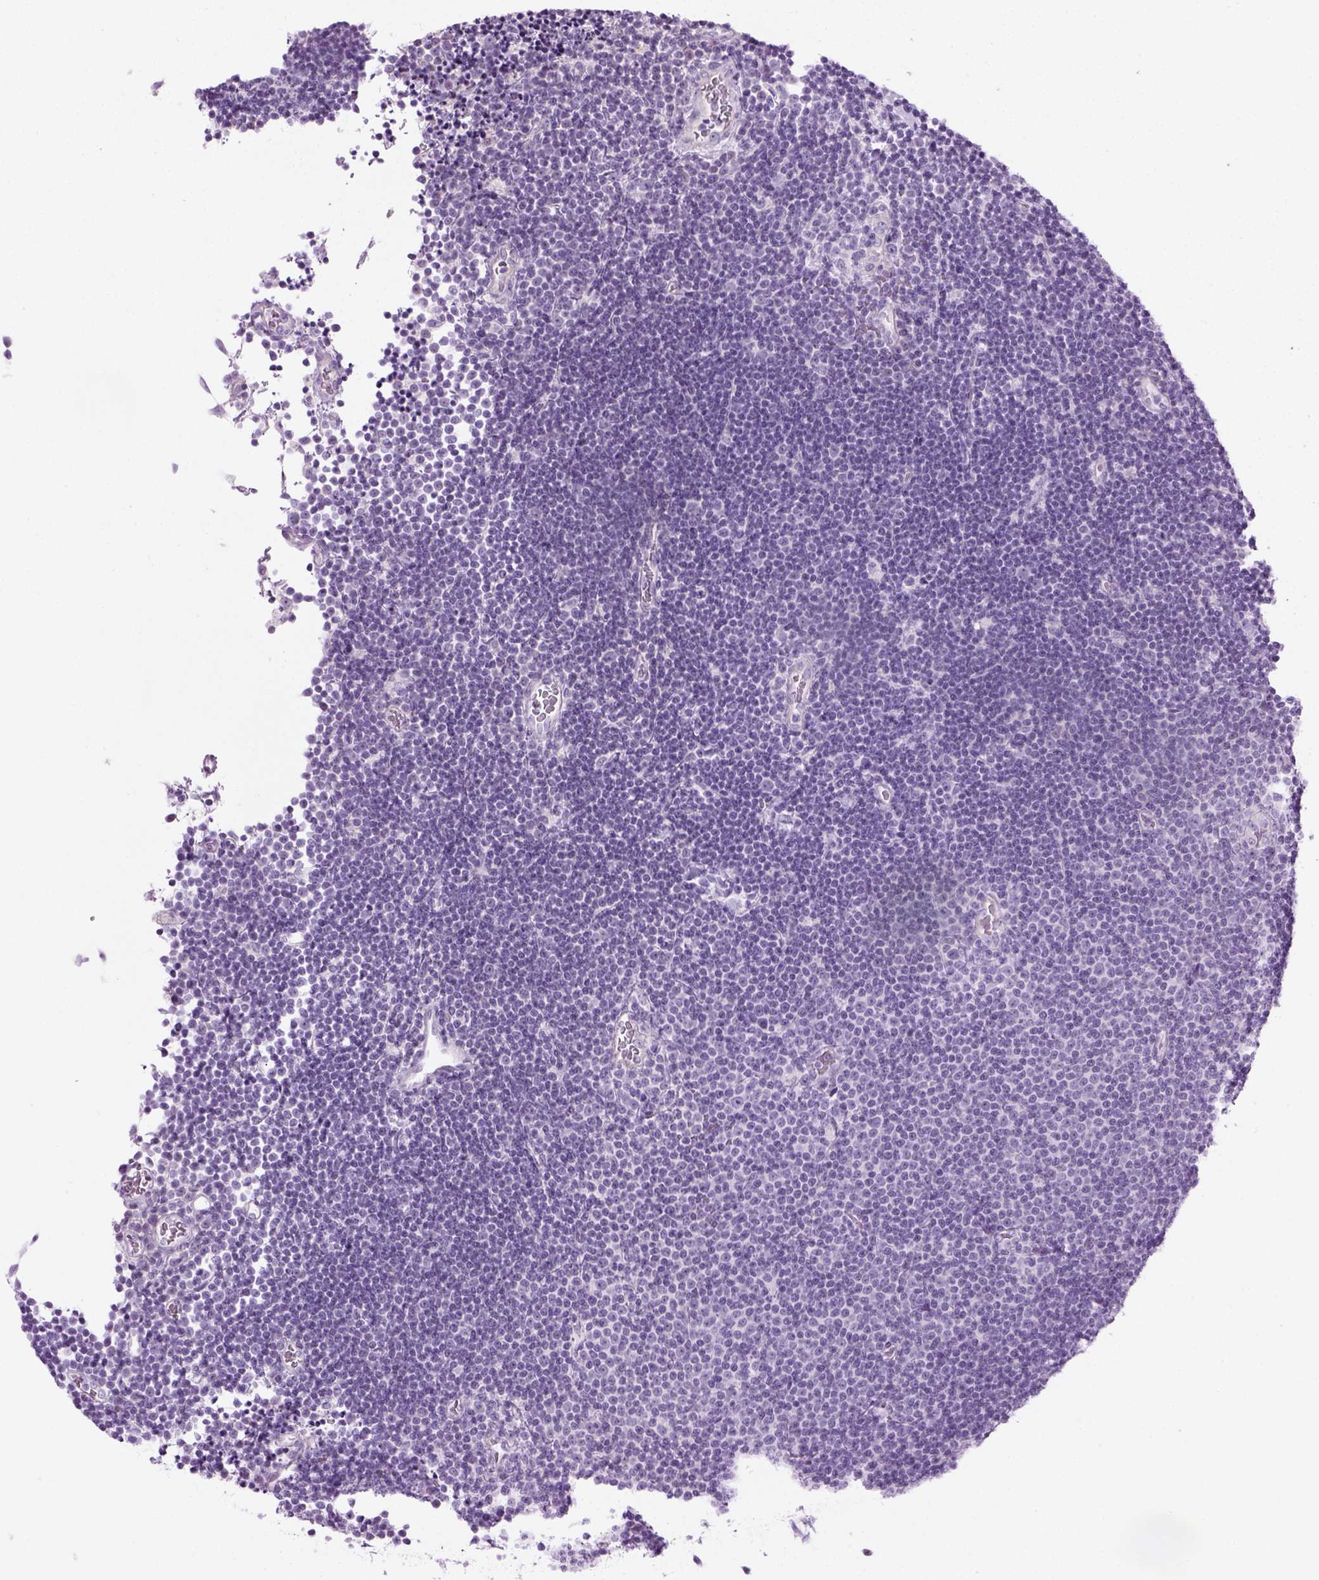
{"staining": {"intensity": "negative", "quantity": "none", "location": "none"}, "tissue": "lymphoma", "cell_type": "Tumor cells", "image_type": "cancer", "snomed": [{"axis": "morphology", "description": "Malignant lymphoma, non-Hodgkin's type, Low grade"}, {"axis": "topography", "description": "Brain"}], "caption": "Tumor cells show no significant positivity in lymphoma. The staining was performed using DAB to visualize the protein expression in brown, while the nuclei were stained in blue with hematoxylin (Magnification: 20x).", "gene": "CIBAR2", "patient": {"sex": "female", "age": 66}}